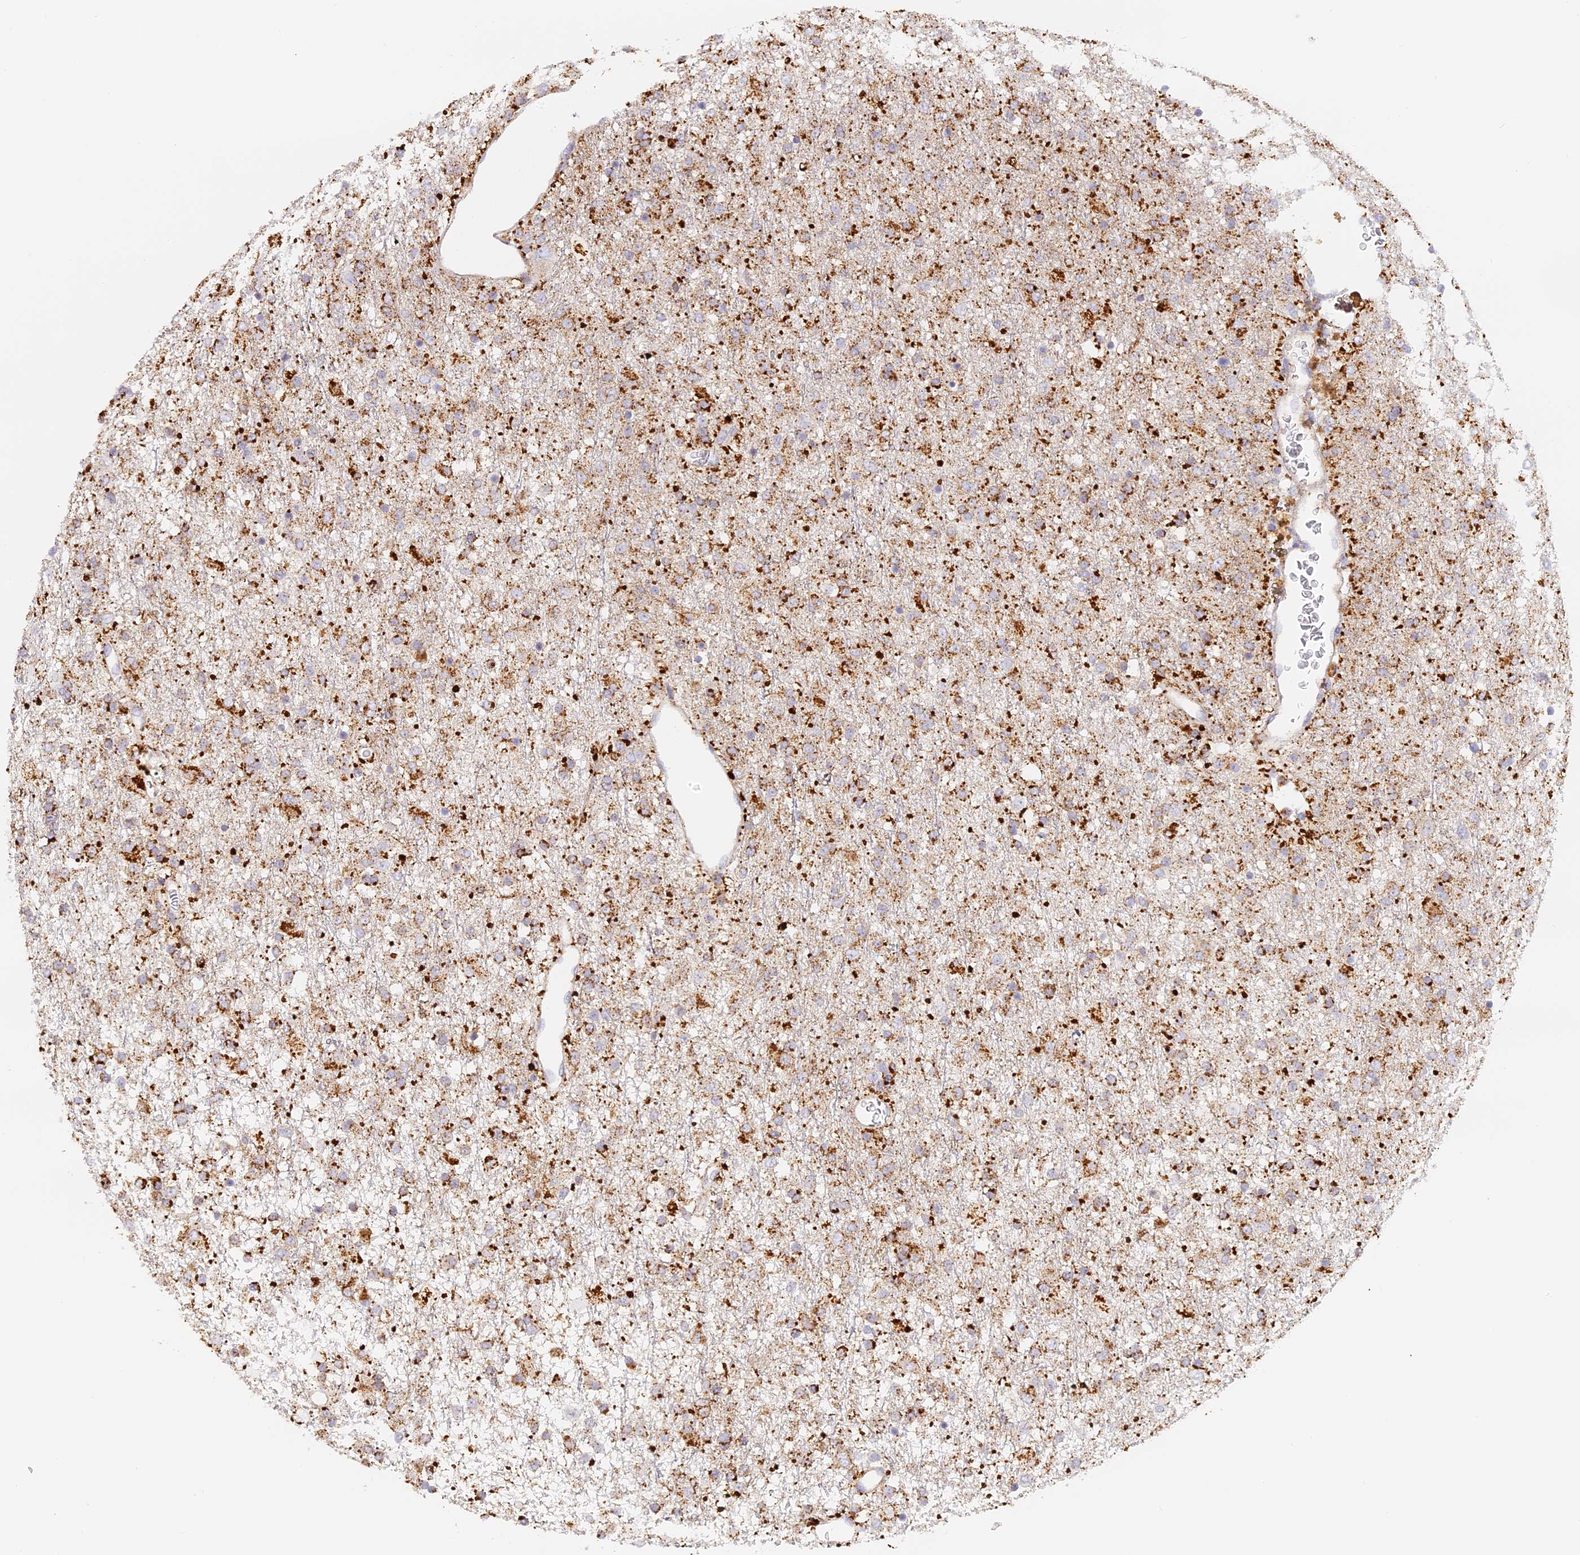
{"staining": {"intensity": "moderate", "quantity": ">75%", "location": "cytoplasmic/membranous"}, "tissue": "glioma", "cell_type": "Tumor cells", "image_type": "cancer", "snomed": [{"axis": "morphology", "description": "Glioma, malignant, Low grade"}, {"axis": "topography", "description": "Brain"}], "caption": "Immunohistochemical staining of glioma shows medium levels of moderate cytoplasmic/membranous protein staining in about >75% of tumor cells. (IHC, brightfield microscopy, high magnification).", "gene": "LAMP2", "patient": {"sex": "male", "age": 65}}